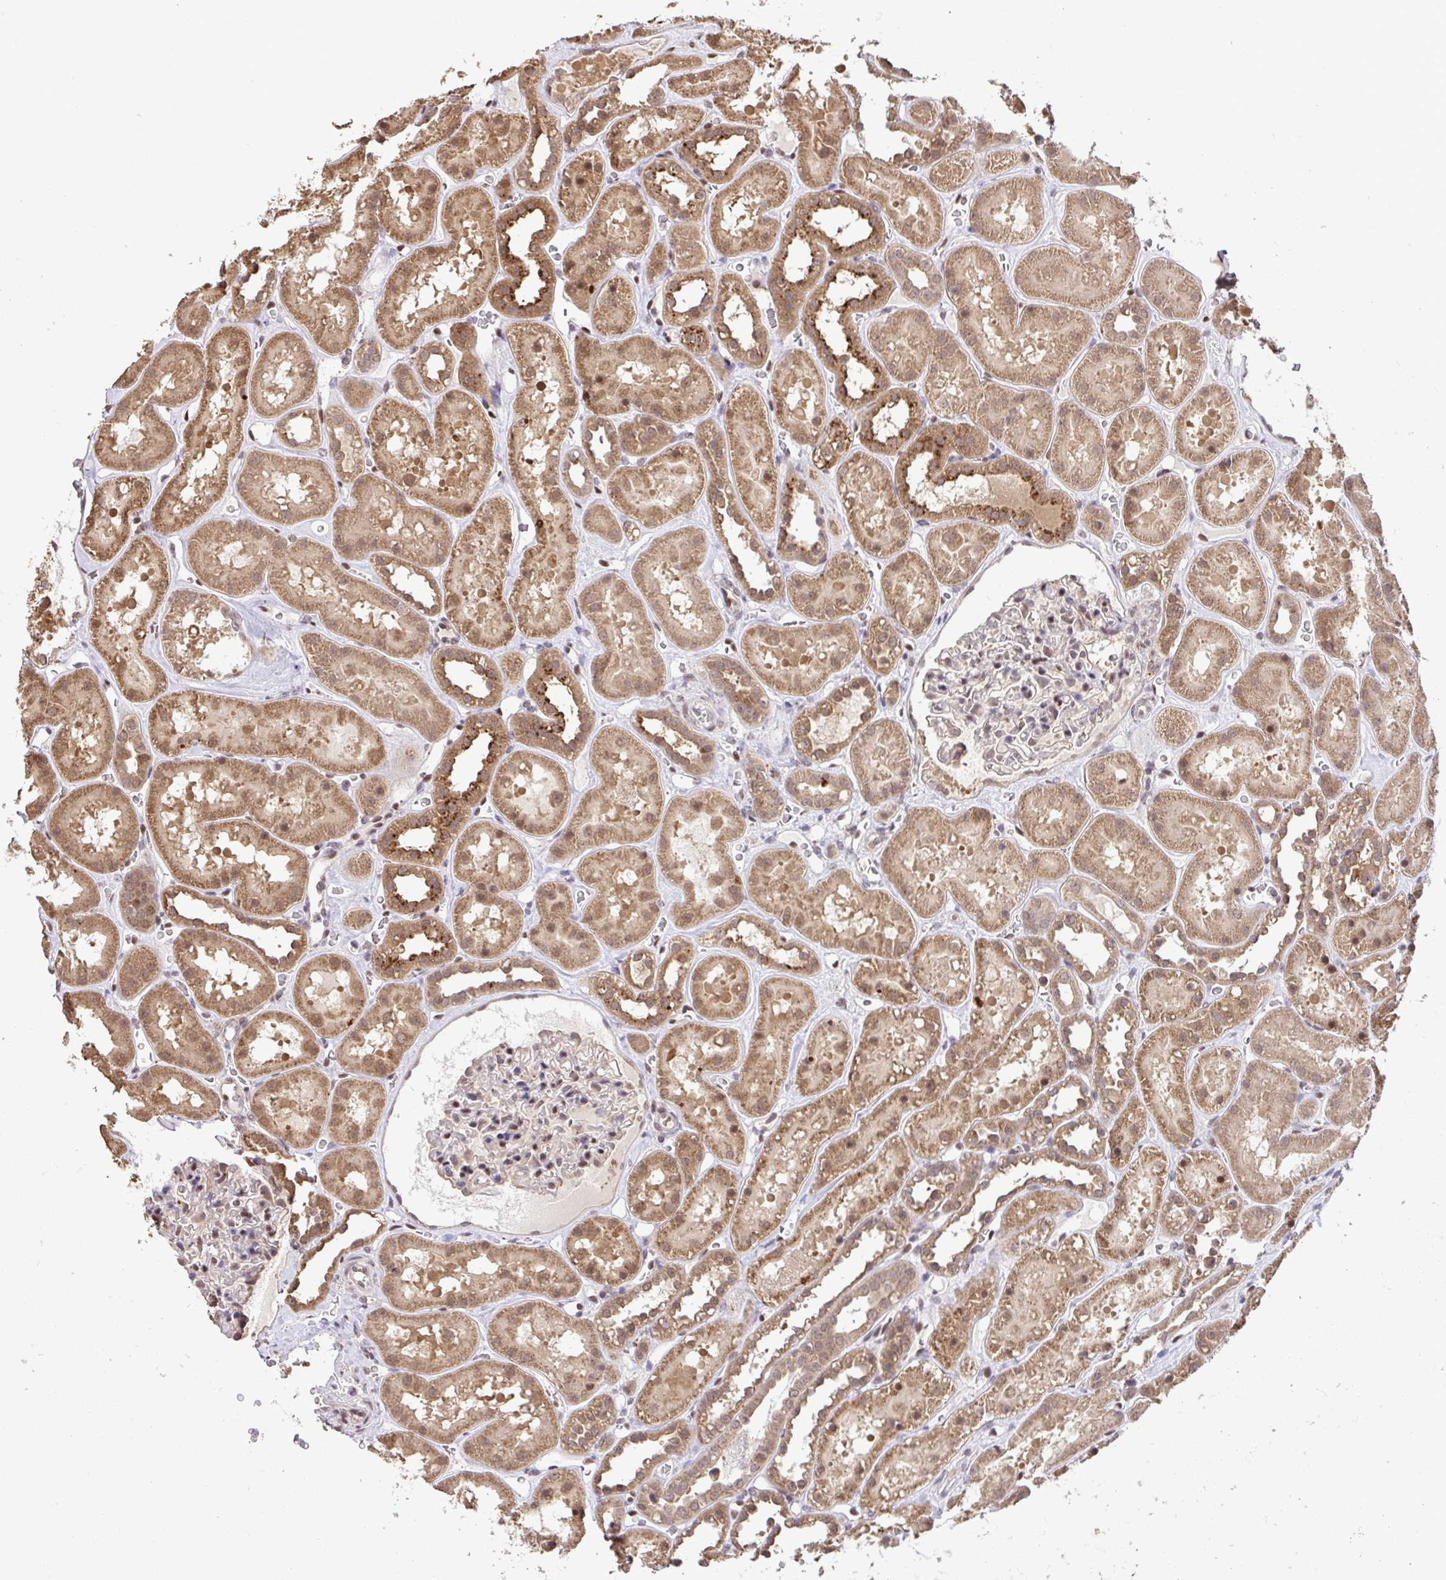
{"staining": {"intensity": "moderate", "quantity": "<25%", "location": "cytoplasmic/membranous,nuclear"}, "tissue": "kidney", "cell_type": "Cells in glomeruli", "image_type": "normal", "snomed": [{"axis": "morphology", "description": "Normal tissue, NOS"}, {"axis": "topography", "description": "Kidney"}], "caption": "Benign kidney shows moderate cytoplasmic/membranous,nuclear expression in about <25% of cells in glomeruli.", "gene": "C12orf57", "patient": {"sex": "female", "age": 41}}